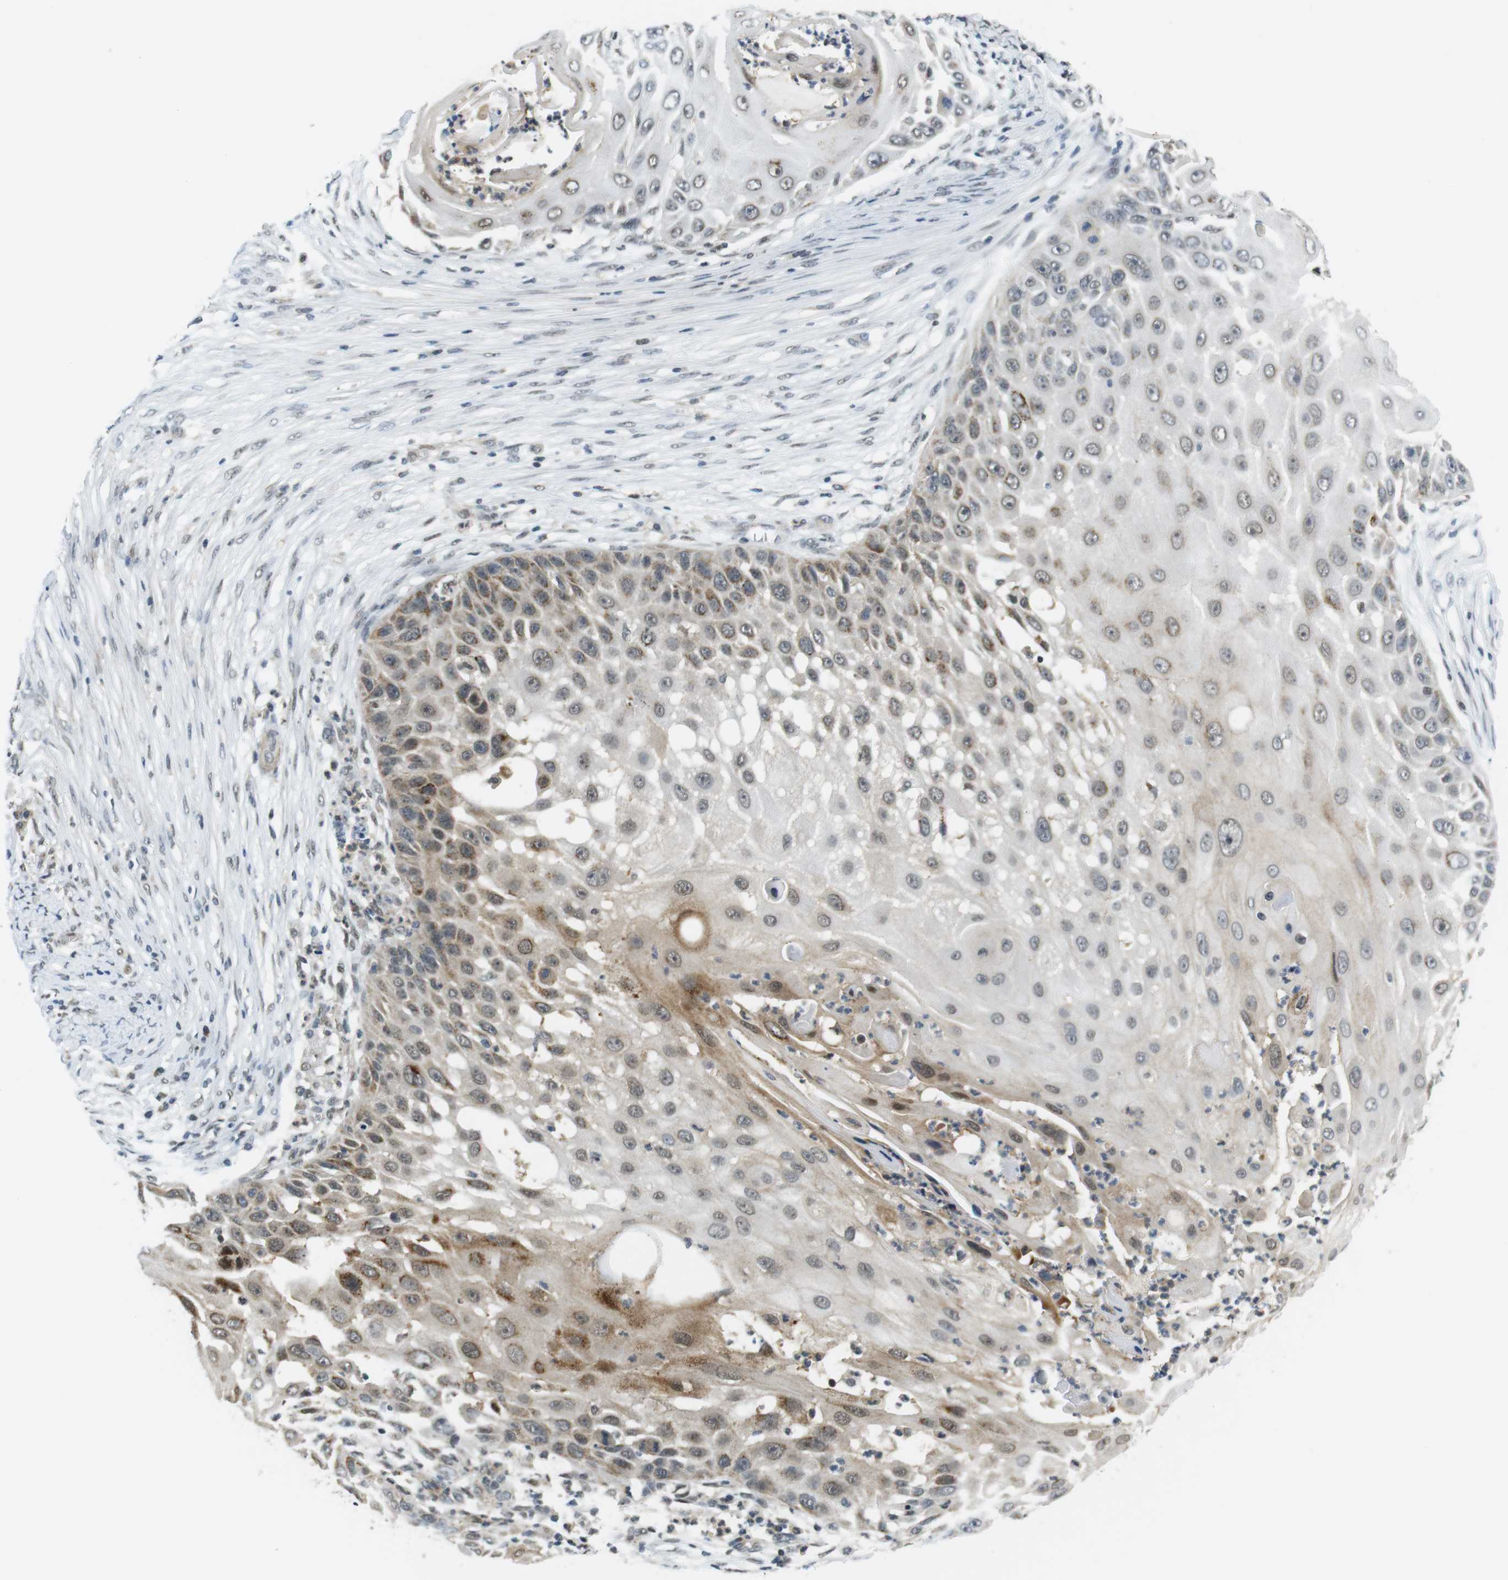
{"staining": {"intensity": "weak", "quantity": "25%-75%", "location": "cytoplasmic/membranous,nuclear"}, "tissue": "skin cancer", "cell_type": "Tumor cells", "image_type": "cancer", "snomed": [{"axis": "morphology", "description": "Squamous cell carcinoma, NOS"}, {"axis": "topography", "description": "Skin"}], "caption": "Skin squamous cell carcinoma tissue reveals weak cytoplasmic/membranous and nuclear positivity in approximately 25%-75% of tumor cells The protein of interest is stained brown, and the nuclei are stained in blue (DAB IHC with brightfield microscopy, high magnification).", "gene": "USP7", "patient": {"sex": "female", "age": 44}}